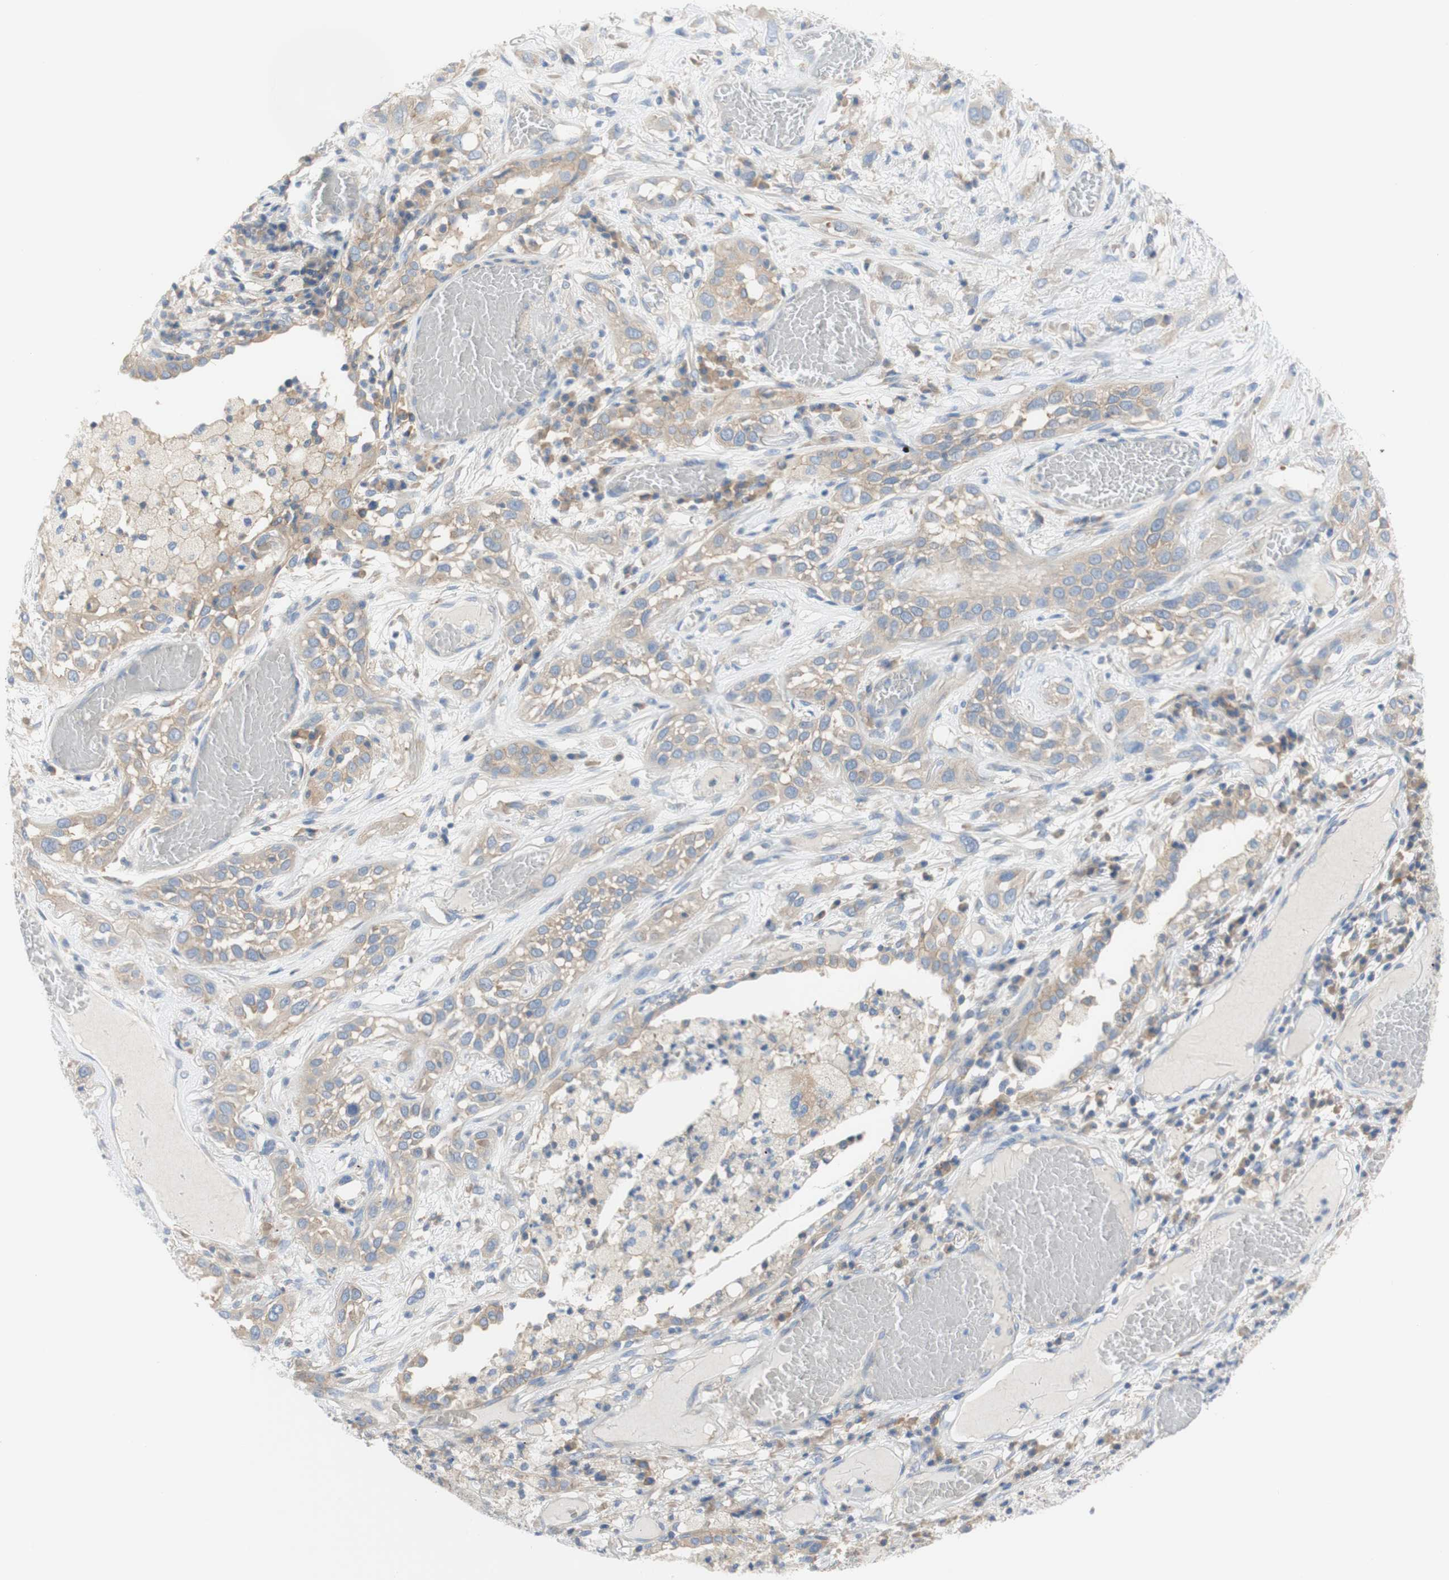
{"staining": {"intensity": "weak", "quantity": ">75%", "location": "cytoplasmic/membranous"}, "tissue": "lung cancer", "cell_type": "Tumor cells", "image_type": "cancer", "snomed": [{"axis": "morphology", "description": "Squamous cell carcinoma, NOS"}, {"axis": "topography", "description": "Lung"}], "caption": "Protein expression analysis of squamous cell carcinoma (lung) displays weak cytoplasmic/membranous expression in about >75% of tumor cells.", "gene": "ATP2B1", "patient": {"sex": "male", "age": 71}}